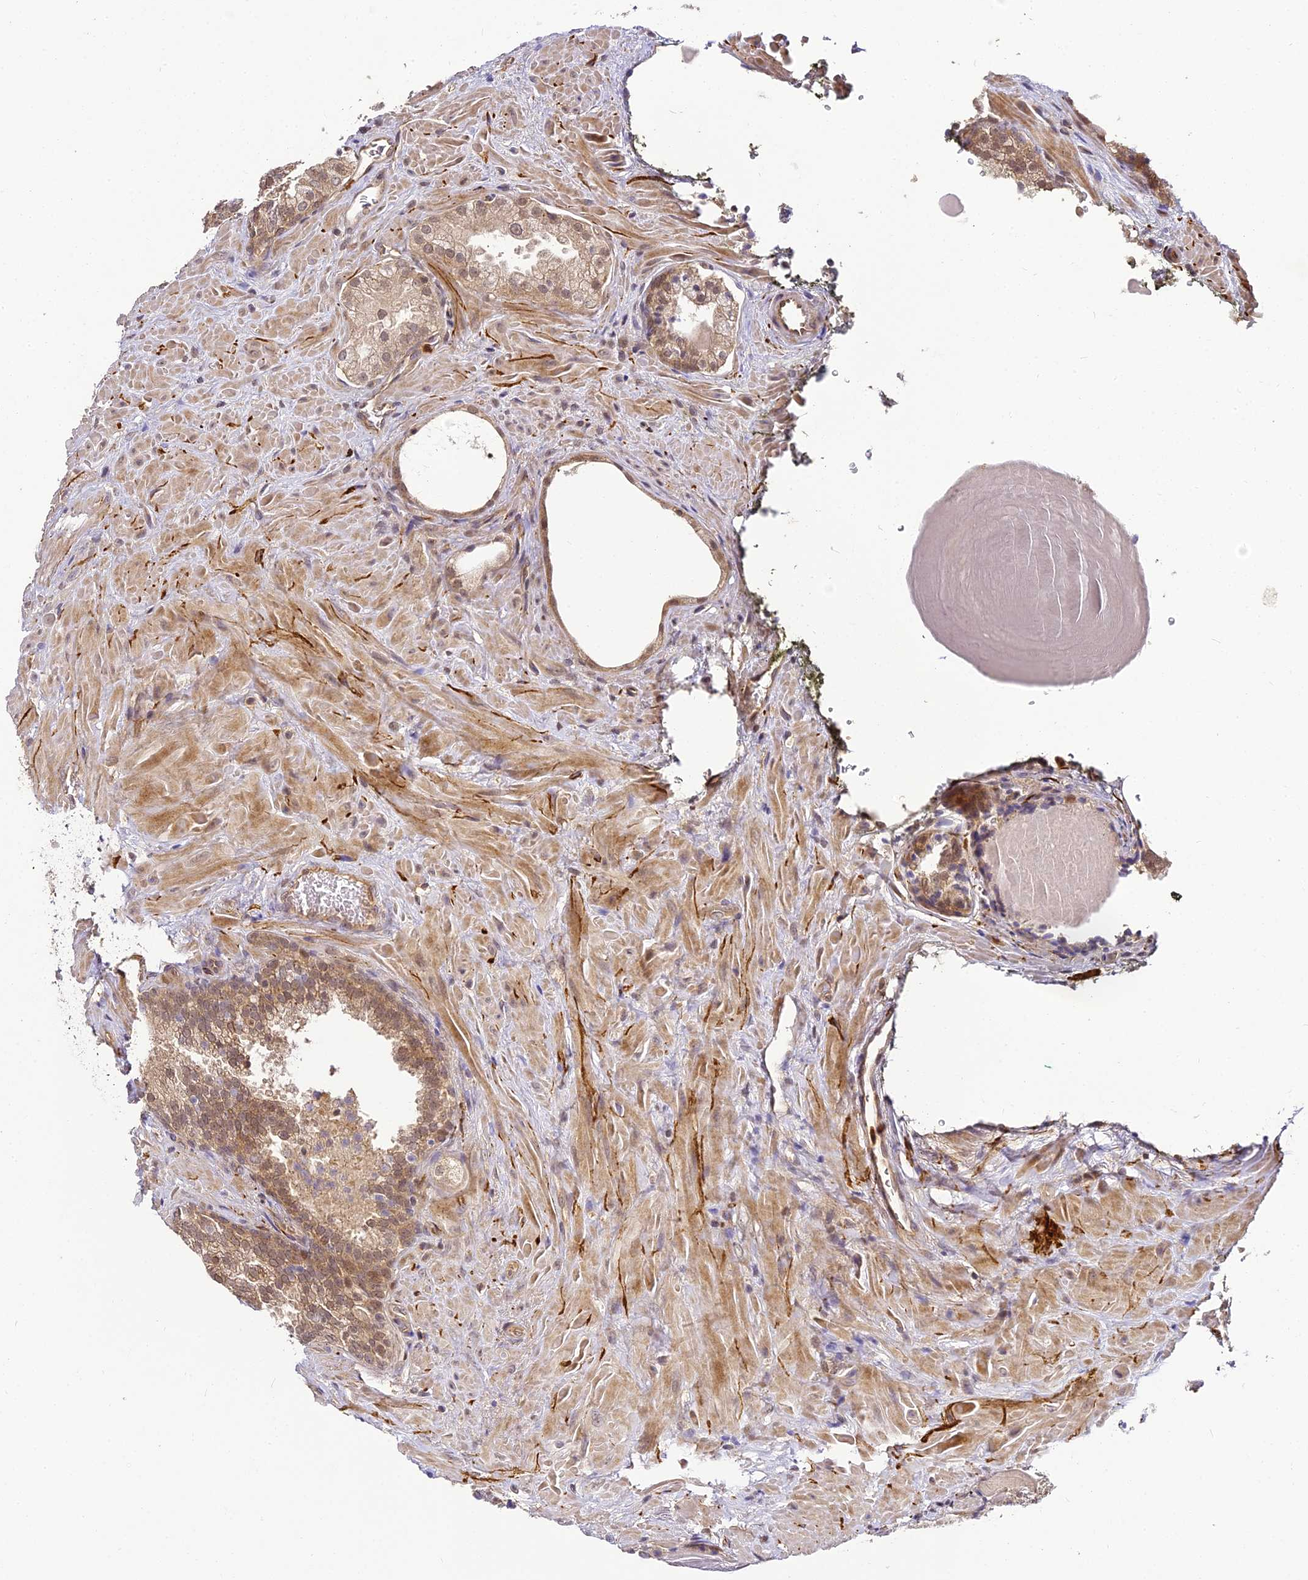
{"staining": {"intensity": "moderate", "quantity": ">75%", "location": "cytoplasmic/membranous"}, "tissue": "prostate cancer", "cell_type": "Tumor cells", "image_type": "cancer", "snomed": [{"axis": "morphology", "description": "Adenocarcinoma, High grade"}, {"axis": "topography", "description": "Prostate"}], "caption": "This image demonstrates immunohistochemistry staining of prostate adenocarcinoma (high-grade), with medium moderate cytoplasmic/membranous expression in about >75% of tumor cells.", "gene": "BCDIN3D", "patient": {"sex": "male", "age": 66}}